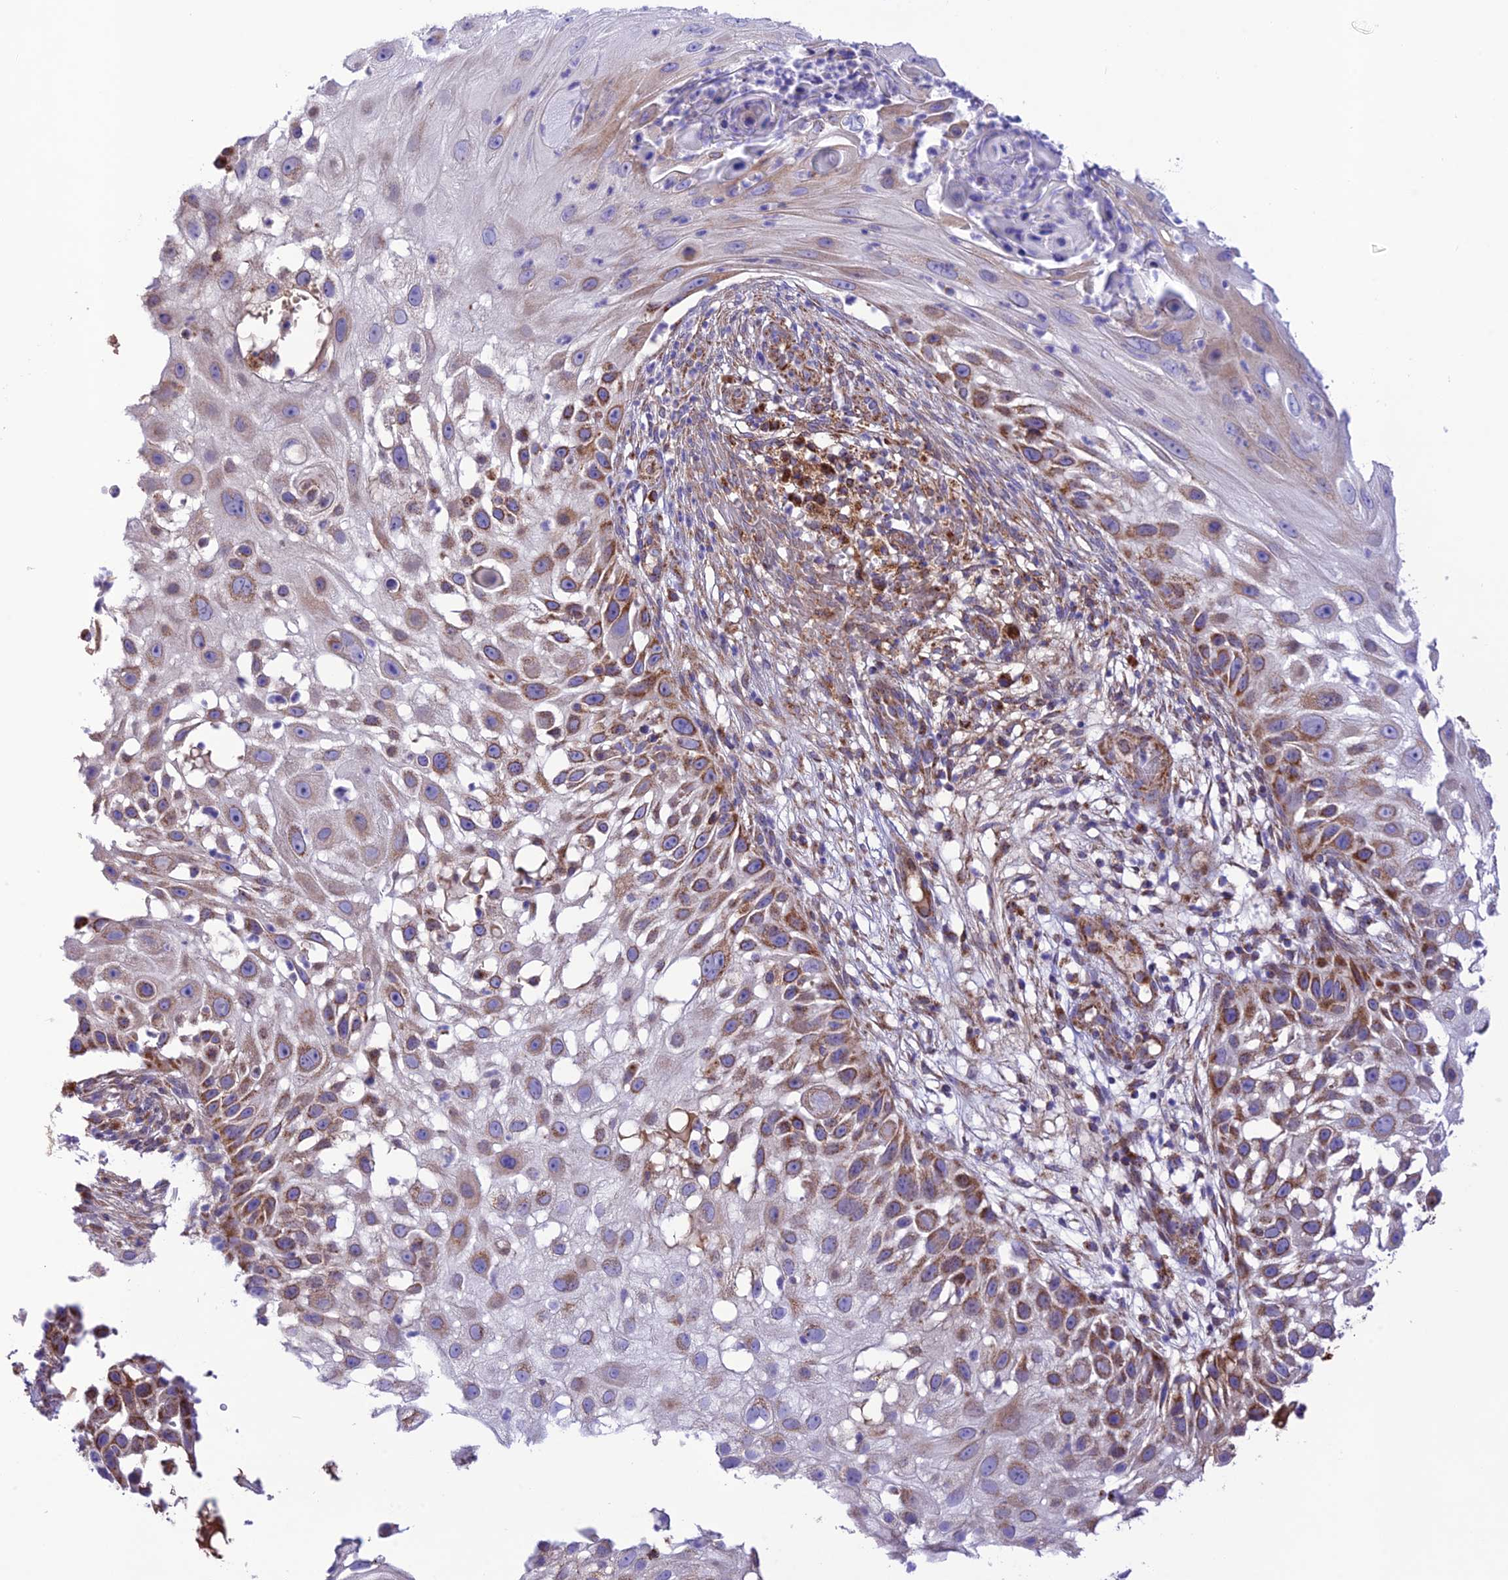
{"staining": {"intensity": "moderate", "quantity": "25%-75%", "location": "cytoplasmic/membranous"}, "tissue": "skin cancer", "cell_type": "Tumor cells", "image_type": "cancer", "snomed": [{"axis": "morphology", "description": "Squamous cell carcinoma, NOS"}, {"axis": "topography", "description": "Skin"}], "caption": "Human squamous cell carcinoma (skin) stained for a protein (brown) exhibits moderate cytoplasmic/membranous positive expression in approximately 25%-75% of tumor cells.", "gene": "UAP1L1", "patient": {"sex": "female", "age": 44}}